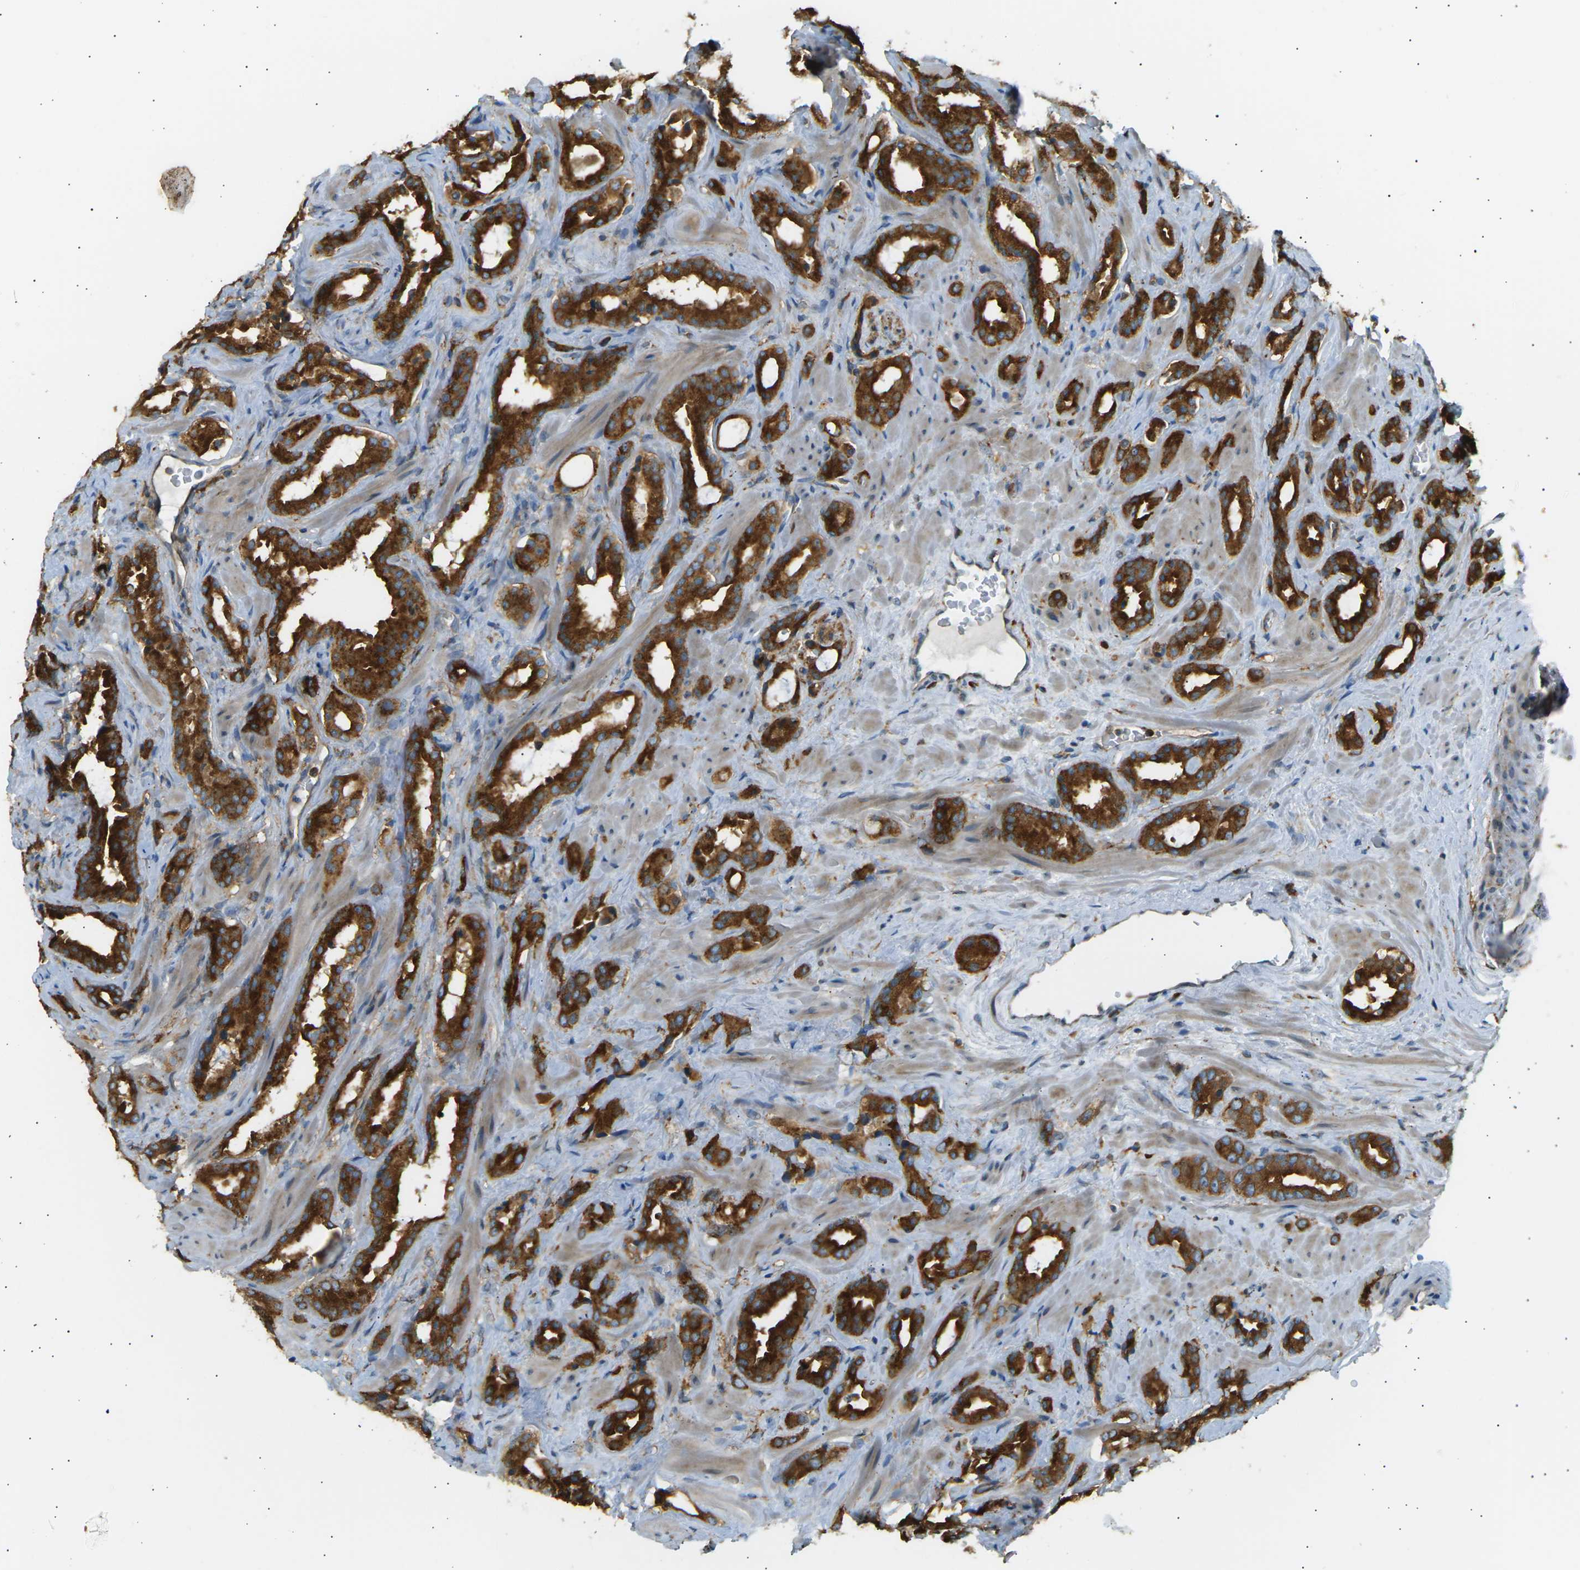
{"staining": {"intensity": "strong", "quantity": ">75%", "location": "cytoplasmic/membranous"}, "tissue": "prostate cancer", "cell_type": "Tumor cells", "image_type": "cancer", "snomed": [{"axis": "morphology", "description": "Adenocarcinoma, High grade"}, {"axis": "topography", "description": "Prostate"}], "caption": "Prostate high-grade adenocarcinoma stained for a protein (brown) demonstrates strong cytoplasmic/membranous positive staining in approximately >75% of tumor cells.", "gene": "CDK17", "patient": {"sex": "male", "age": 64}}